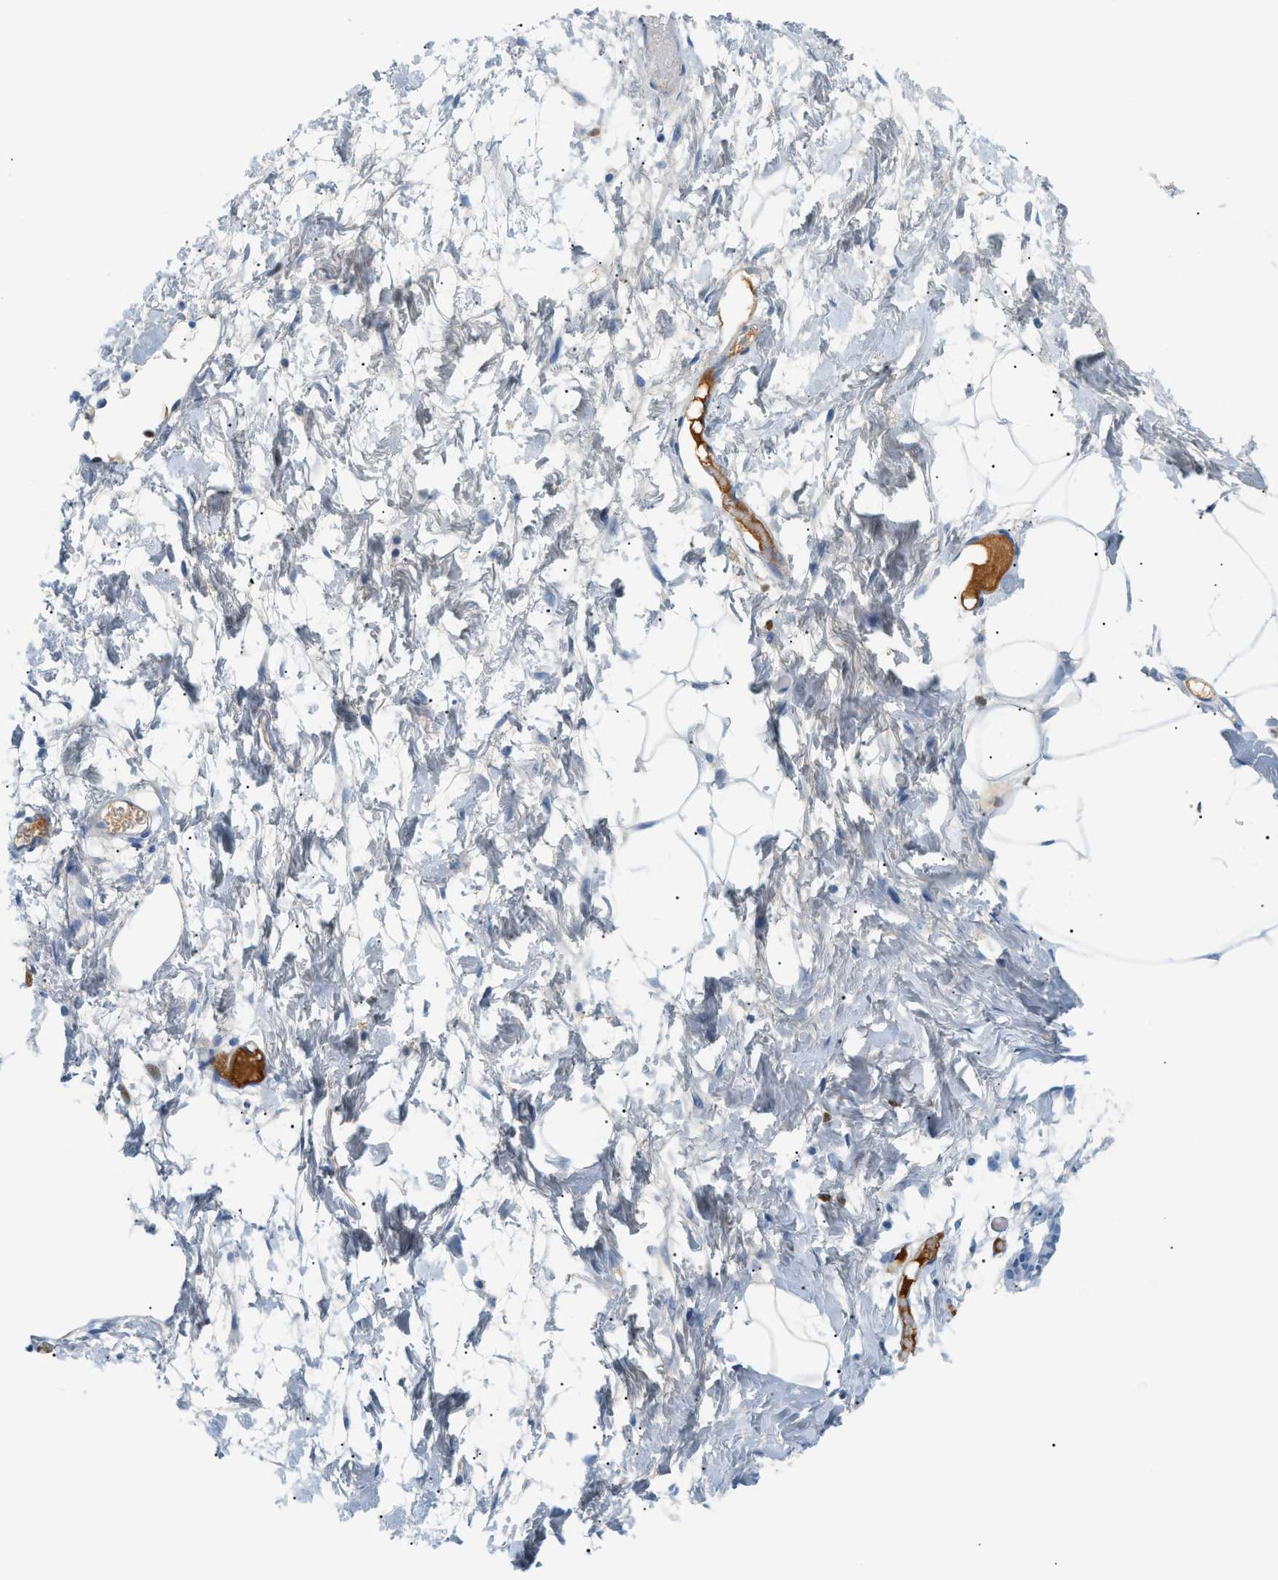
{"staining": {"intensity": "negative", "quantity": "none", "location": "none"}, "tissue": "adipose tissue", "cell_type": "Adipocytes", "image_type": "normal", "snomed": [{"axis": "morphology", "description": "Normal tissue, NOS"}, {"axis": "topography", "description": "Breast"}, {"axis": "topography", "description": "Soft tissue"}], "caption": "IHC of unremarkable human adipose tissue shows no positivity in adipocytes. (Brightfield microscopy of DAB immunohistochemistry (IHC) at high magnification).", "gene": "CFH", "patient": {"sex": "female", "age": 25}}